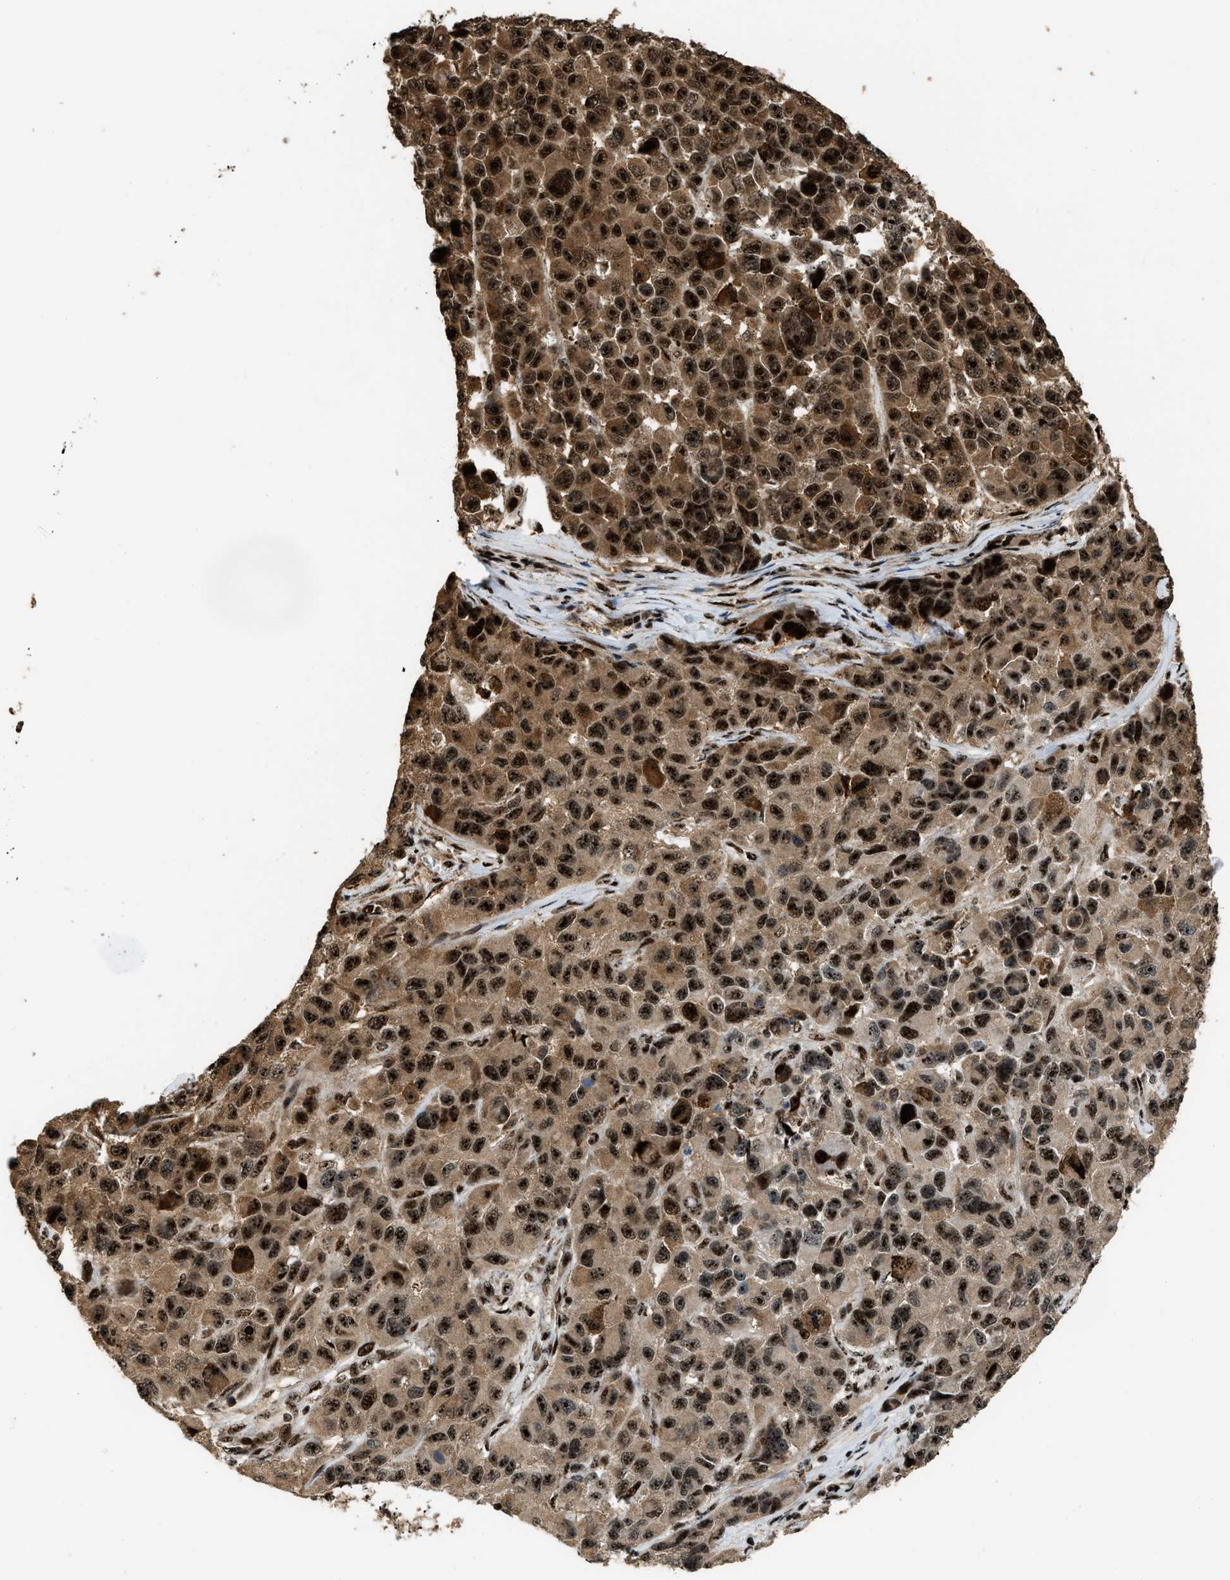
{"staining": {"intensity": "strong", "quantity": ">75%", "location": "cytoplasmic/membranous,nuclear"}, "tissue": "melanoma", "cell_type": "Tumor cells", "image_type": "cancer", "snomed": [{"axis": "morphology", "description": "Malignant melanoma, NOS"}, {"axis": "topography", "description": "Skin"}], "caption": "Immunohistochemical staining of melanoma demonstrates strong cytoplasmic/membranous and nuclear protein expression in approximately >75% of tumor cells.", "gene": "ZNF687", "patient": {"sex": "male", "age": 53}}